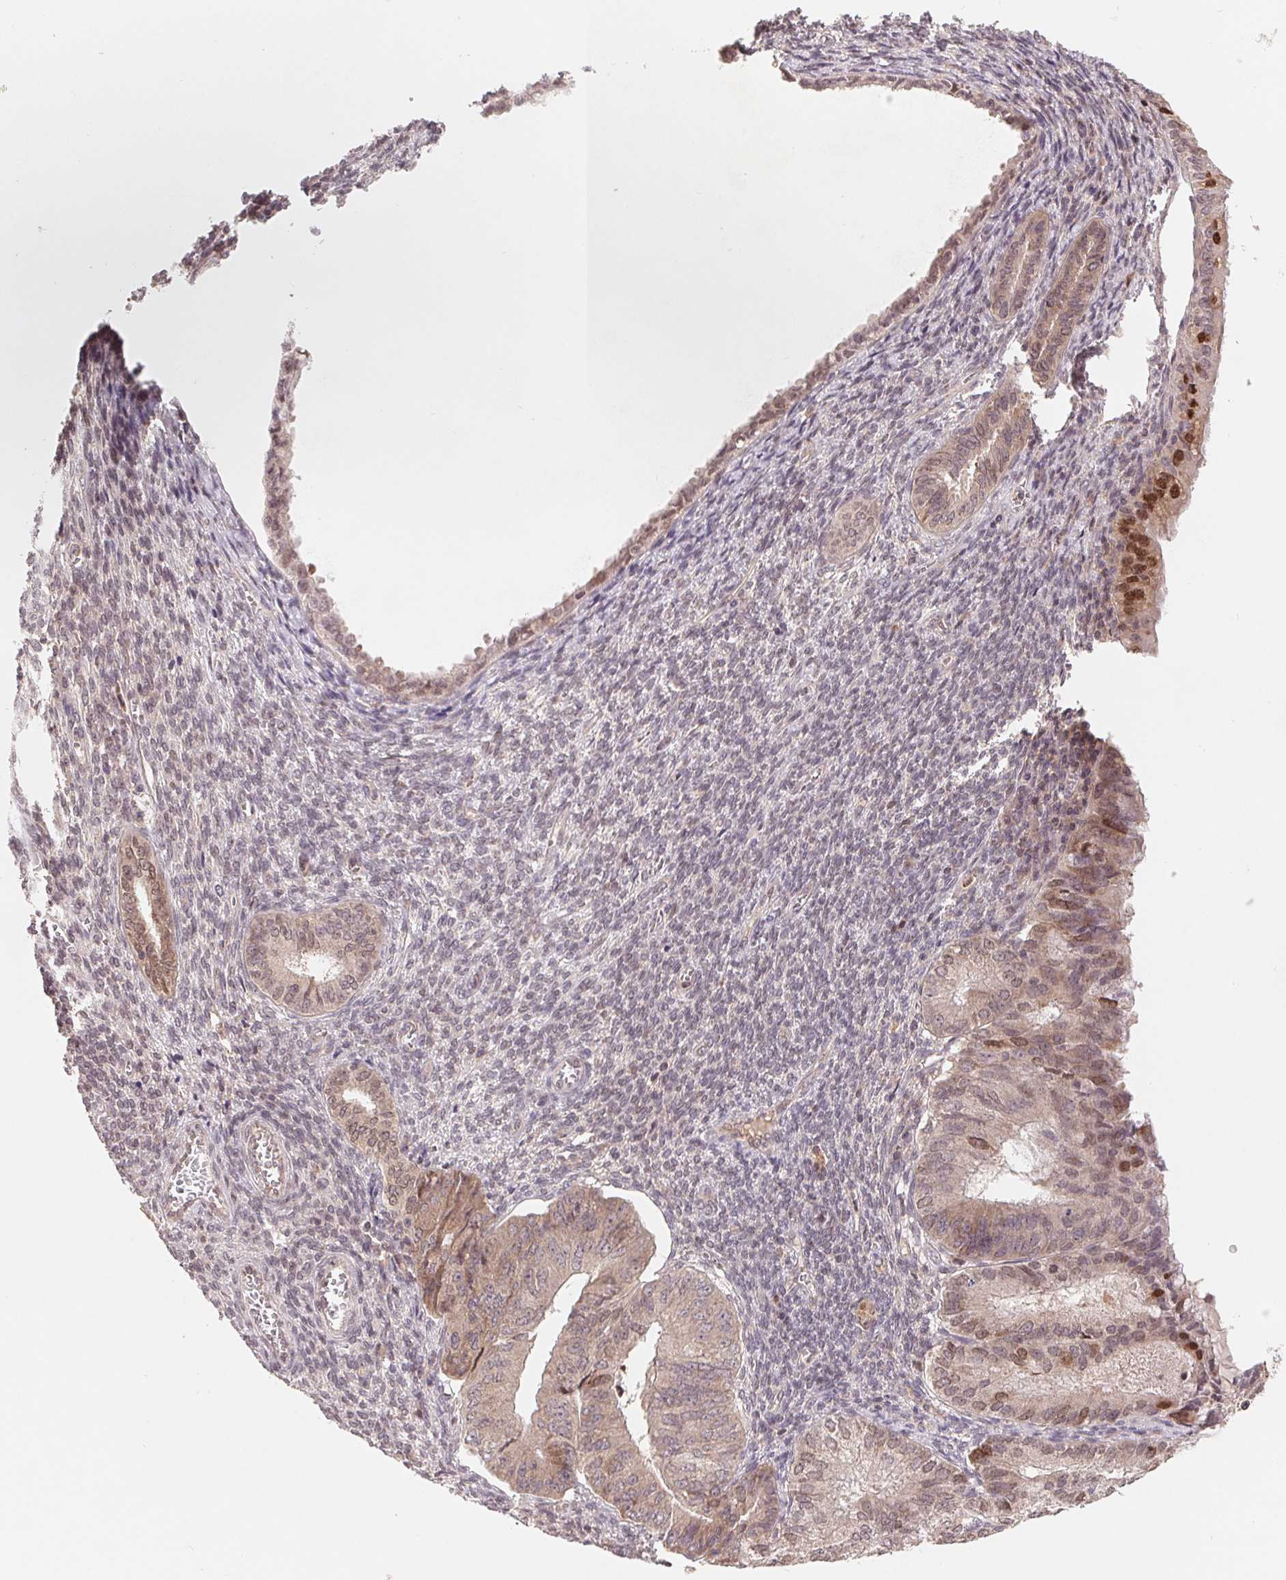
{"staining": {"intensity": "moderate", "quantity": "<25%", "location": "nuclear"}, "tissue": "endometrial cancer", "cell_type": "Tumor cells", "image_type": "cancer", "snomed": [{"axis": "morphology", "description": "Adenocarcinoma, NOS"}, {"axis": "topography", "description": "Endometrium"}], "caption": "Immunohistochemical staining of human adenocarcinoma (endometrial) demonstrates low levels of moderate nuclear protein positivity in approximately <25% of tumor cells.", "gene": "HMGN3", "patient": {"sex": "female", "age": 86}}